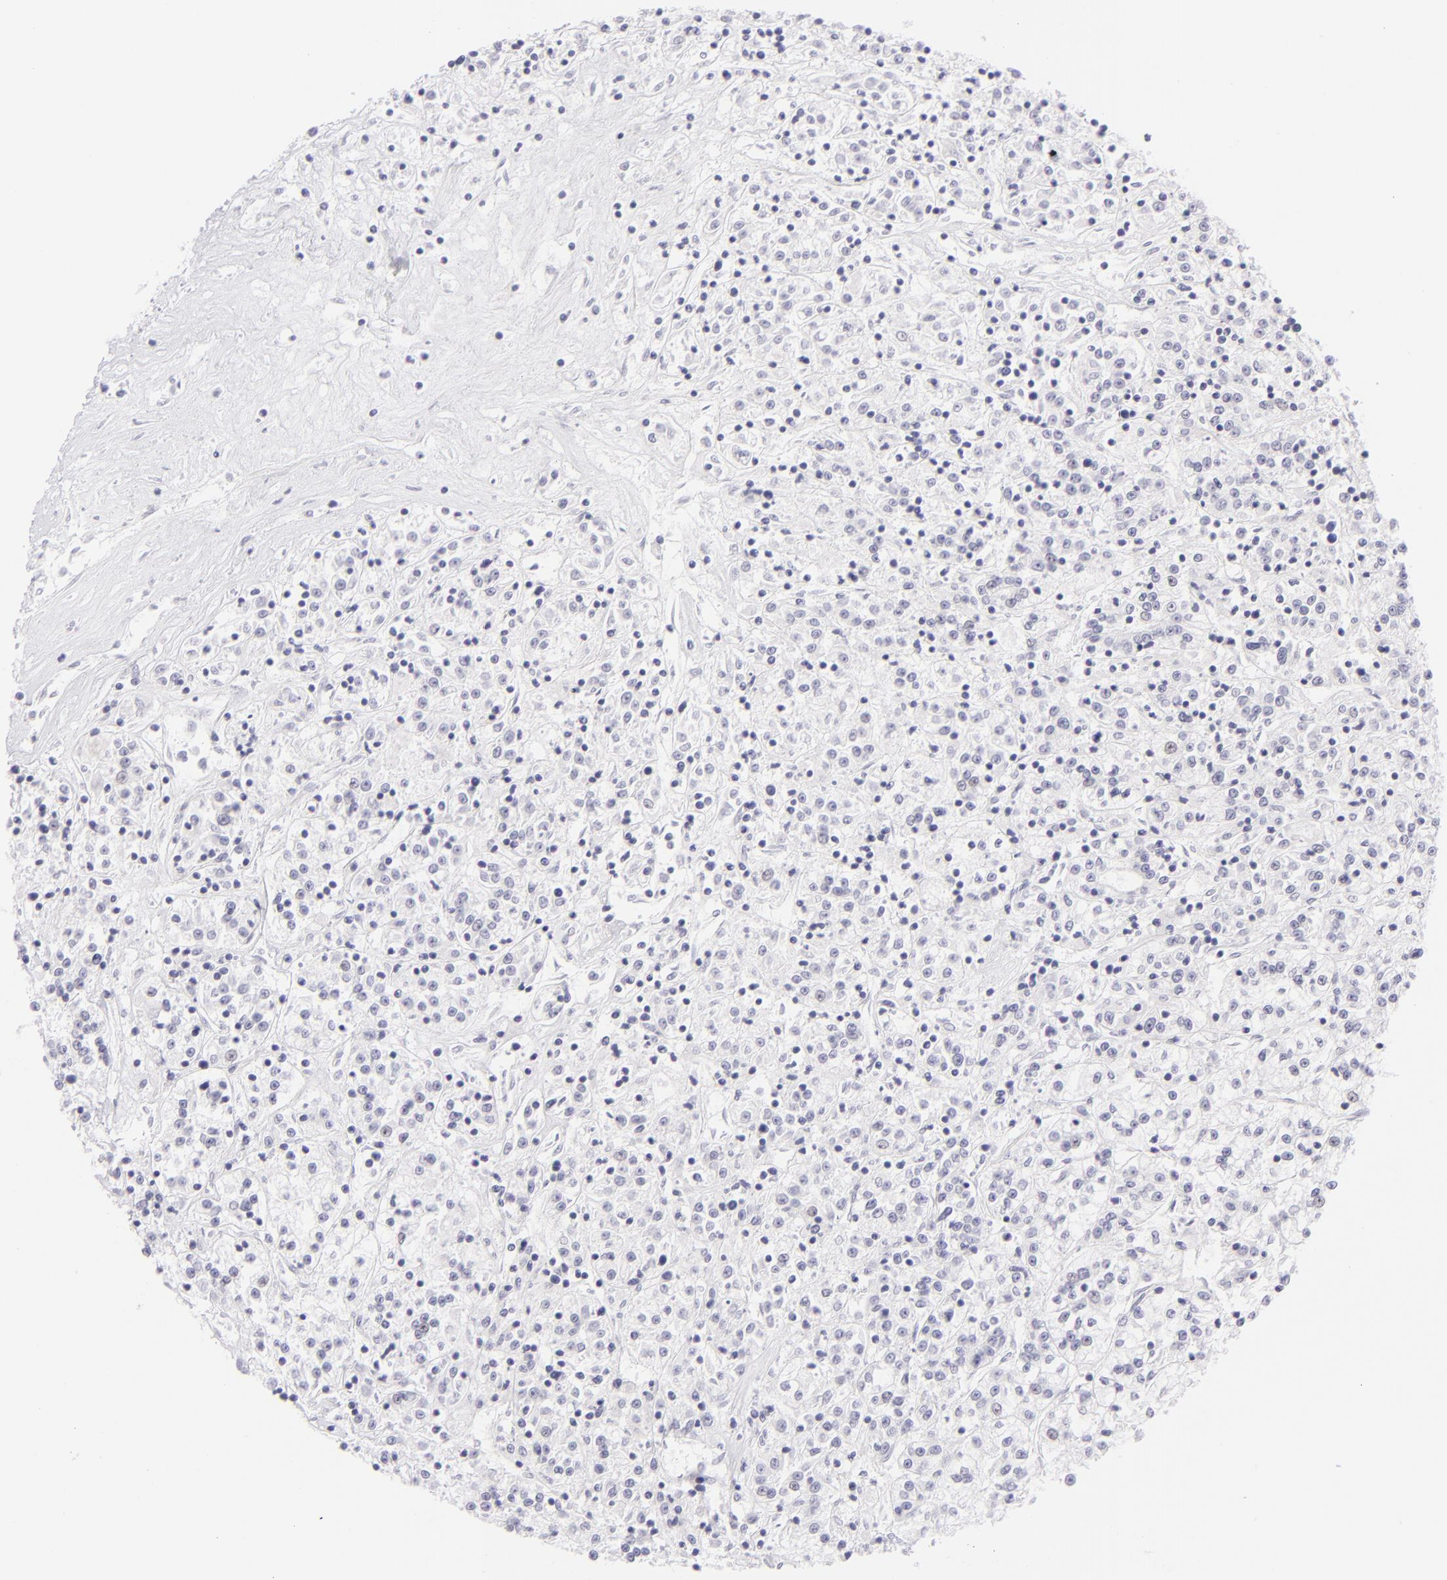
{"staining": {"intensity": "negative", "quantity": "none", "location": "none"}, "tissue": "renal cancer", "cell_type": "Tumor cells", "image_type": "cancer", "snomed": [{"axis": "morphology", "description": "Adenocarcinoma, NOS"}, {"axis": "topography", "description": "Kidney"}], "caption": "The micrograph shows no significant staining in tumor cells of renal adenocarcinoma.", "gene": "FCER2", "patient": {"sex": "female", "age": 76}}